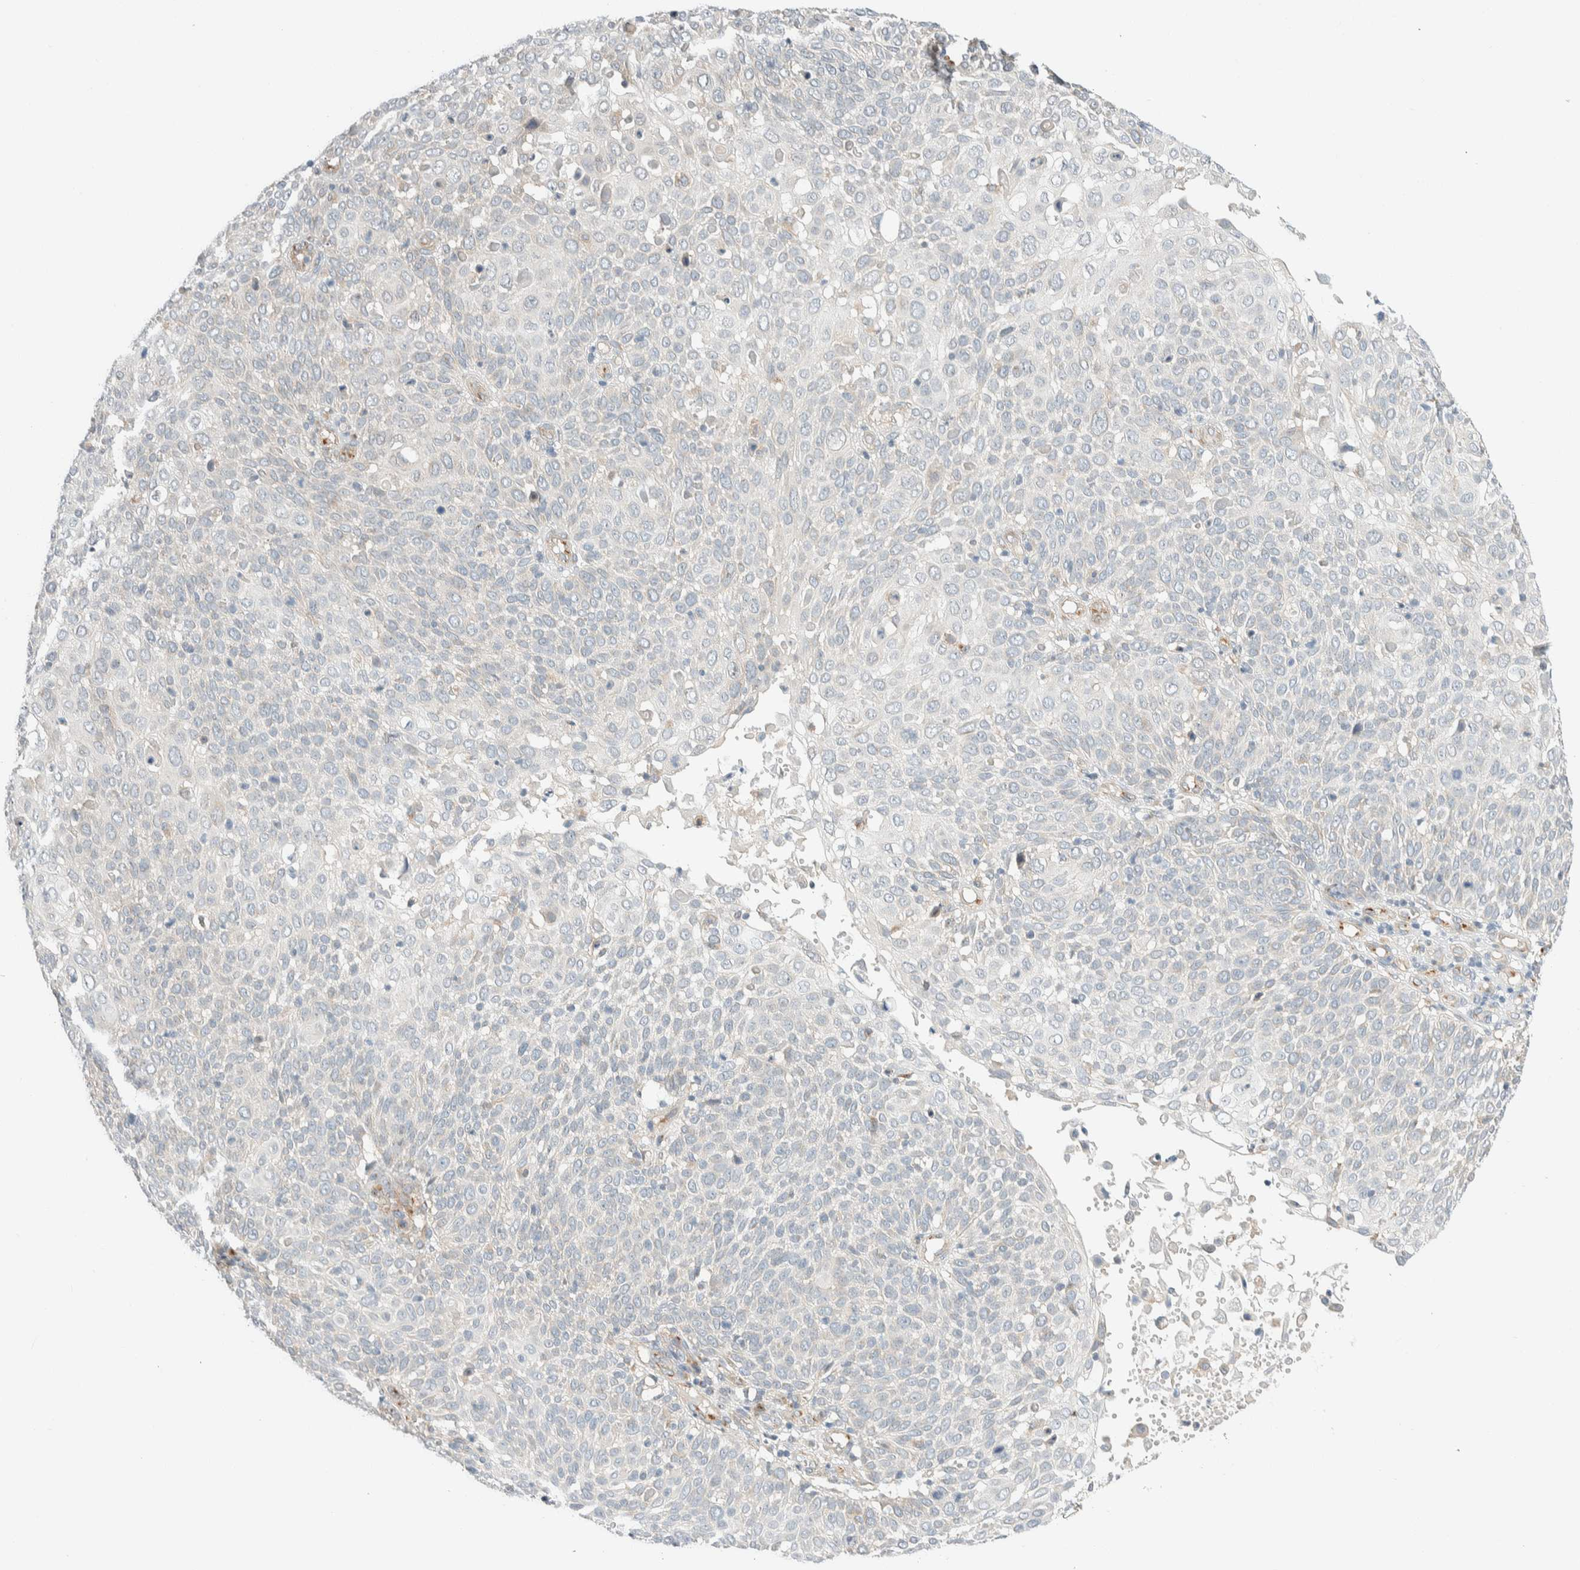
{"staining": {"intensity": "negative", "quantity": "none", "location": "none"}, "tissue": "cervical cancer", "cell_type": "Tumor cells", "image_type": "cancer", "snomed": [{"axis": "morphology", "description": "Squamous cell carcinoma, NOS"}, {"axis": "topography", "description": "Cervix"}], "caption": "Immunohistochemical staining of human cervical cancer (squamous cell carcinoma) exhibits no significant expression in tumor cells.", "gene": "TMEM184B", "patient": {"sex": "female", "age": 74}}